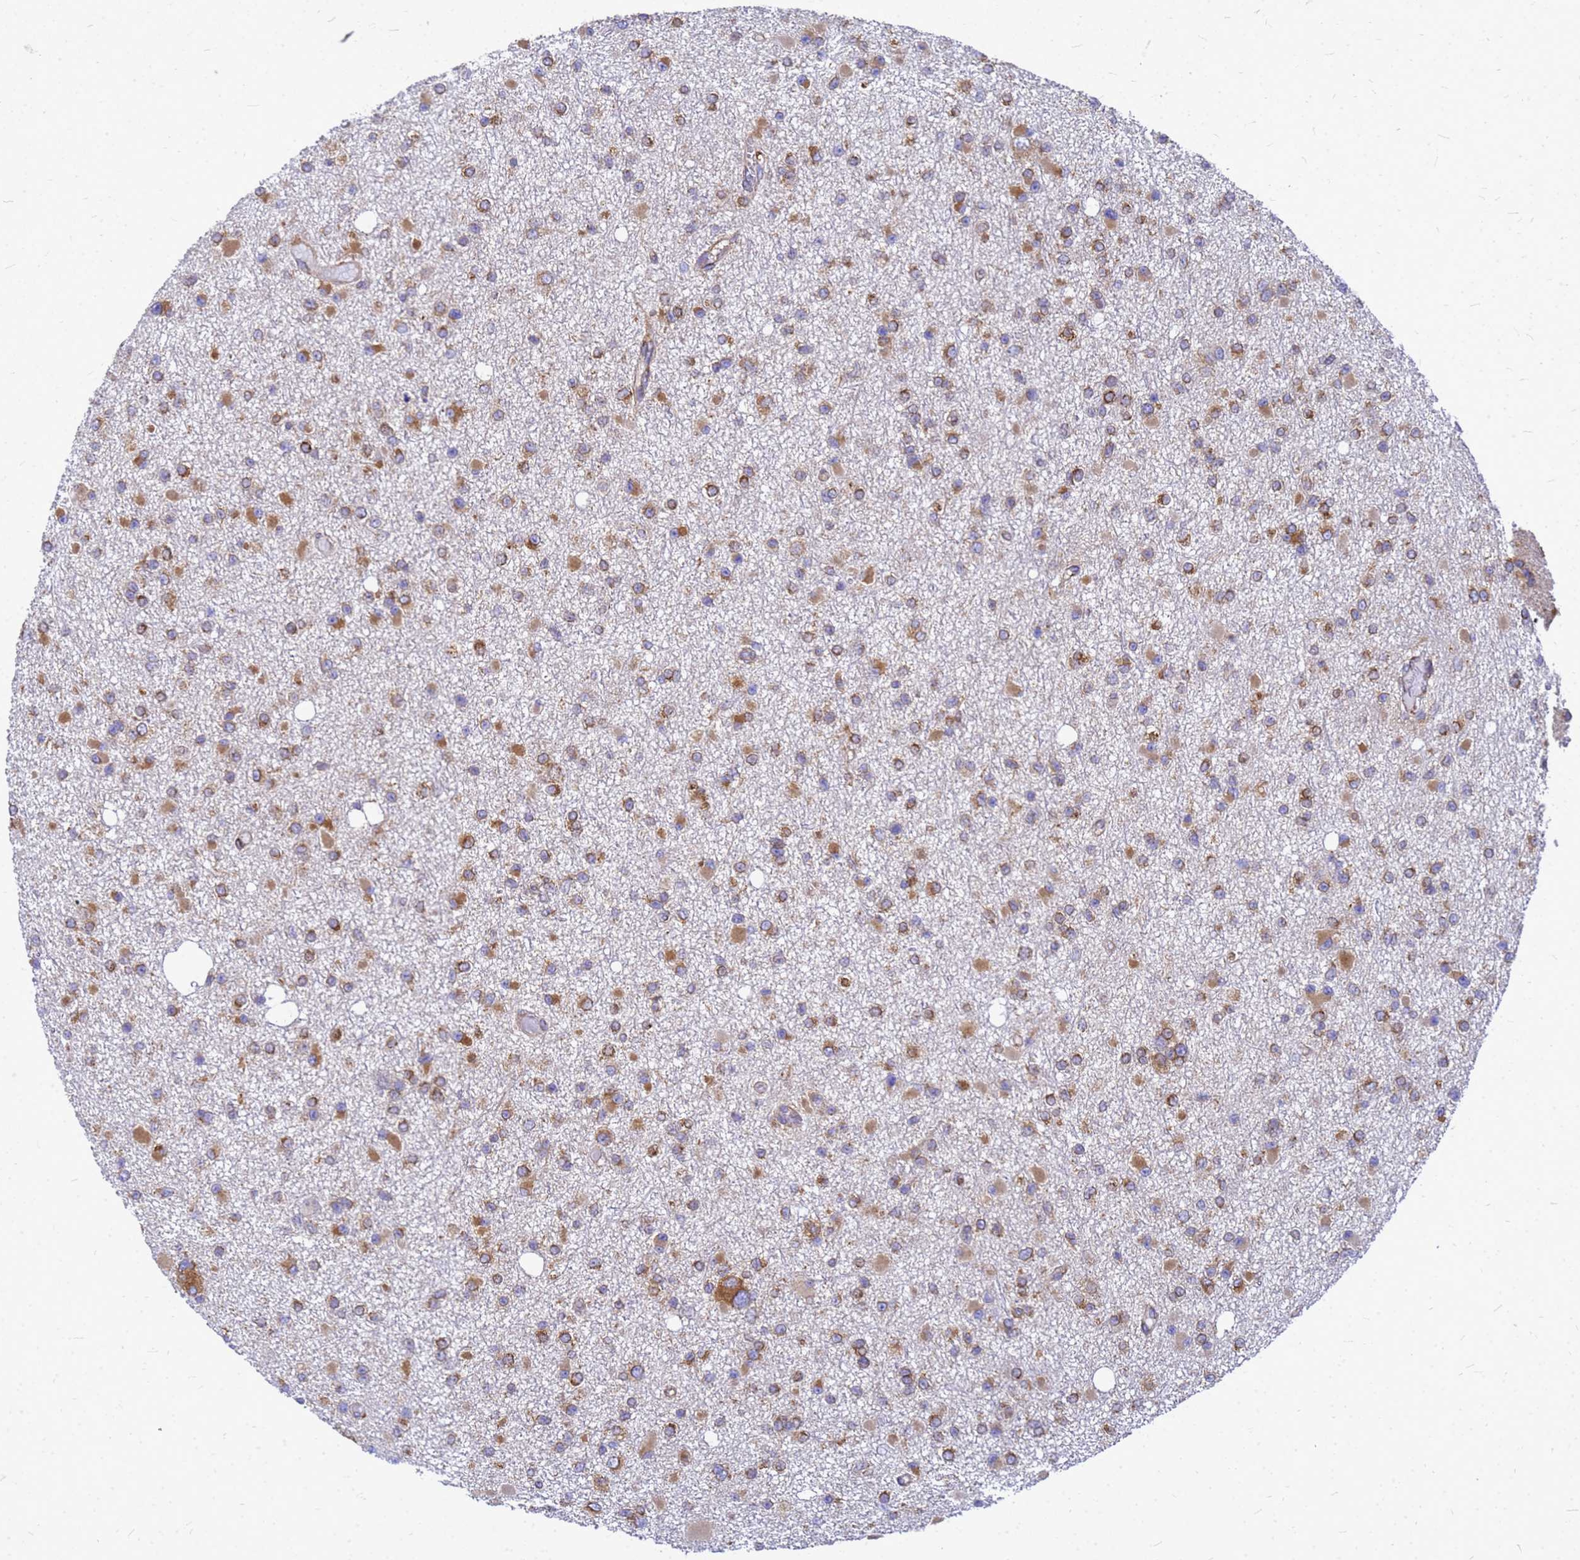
{"staining": {"intensity": "moderate", "quantity": ">75%", "location": "cytoplasmic/membranous"}, "tissue": "glioma", "cell_type": "Tumor cells", "image_type": "cancer", "snomed": [{"axis": "morphology", "description": "Glioma, malignant, Low grade"}, {"axis": "topography", "description": "Brain"}], "caption": "A brown stain highlights moderate cytoplasmic/membranous expression of a protein in malignant glioma (low-grade) tumor cells.", "gene": "EEF1D", "patient": {"sex": "female", "age": 22}}